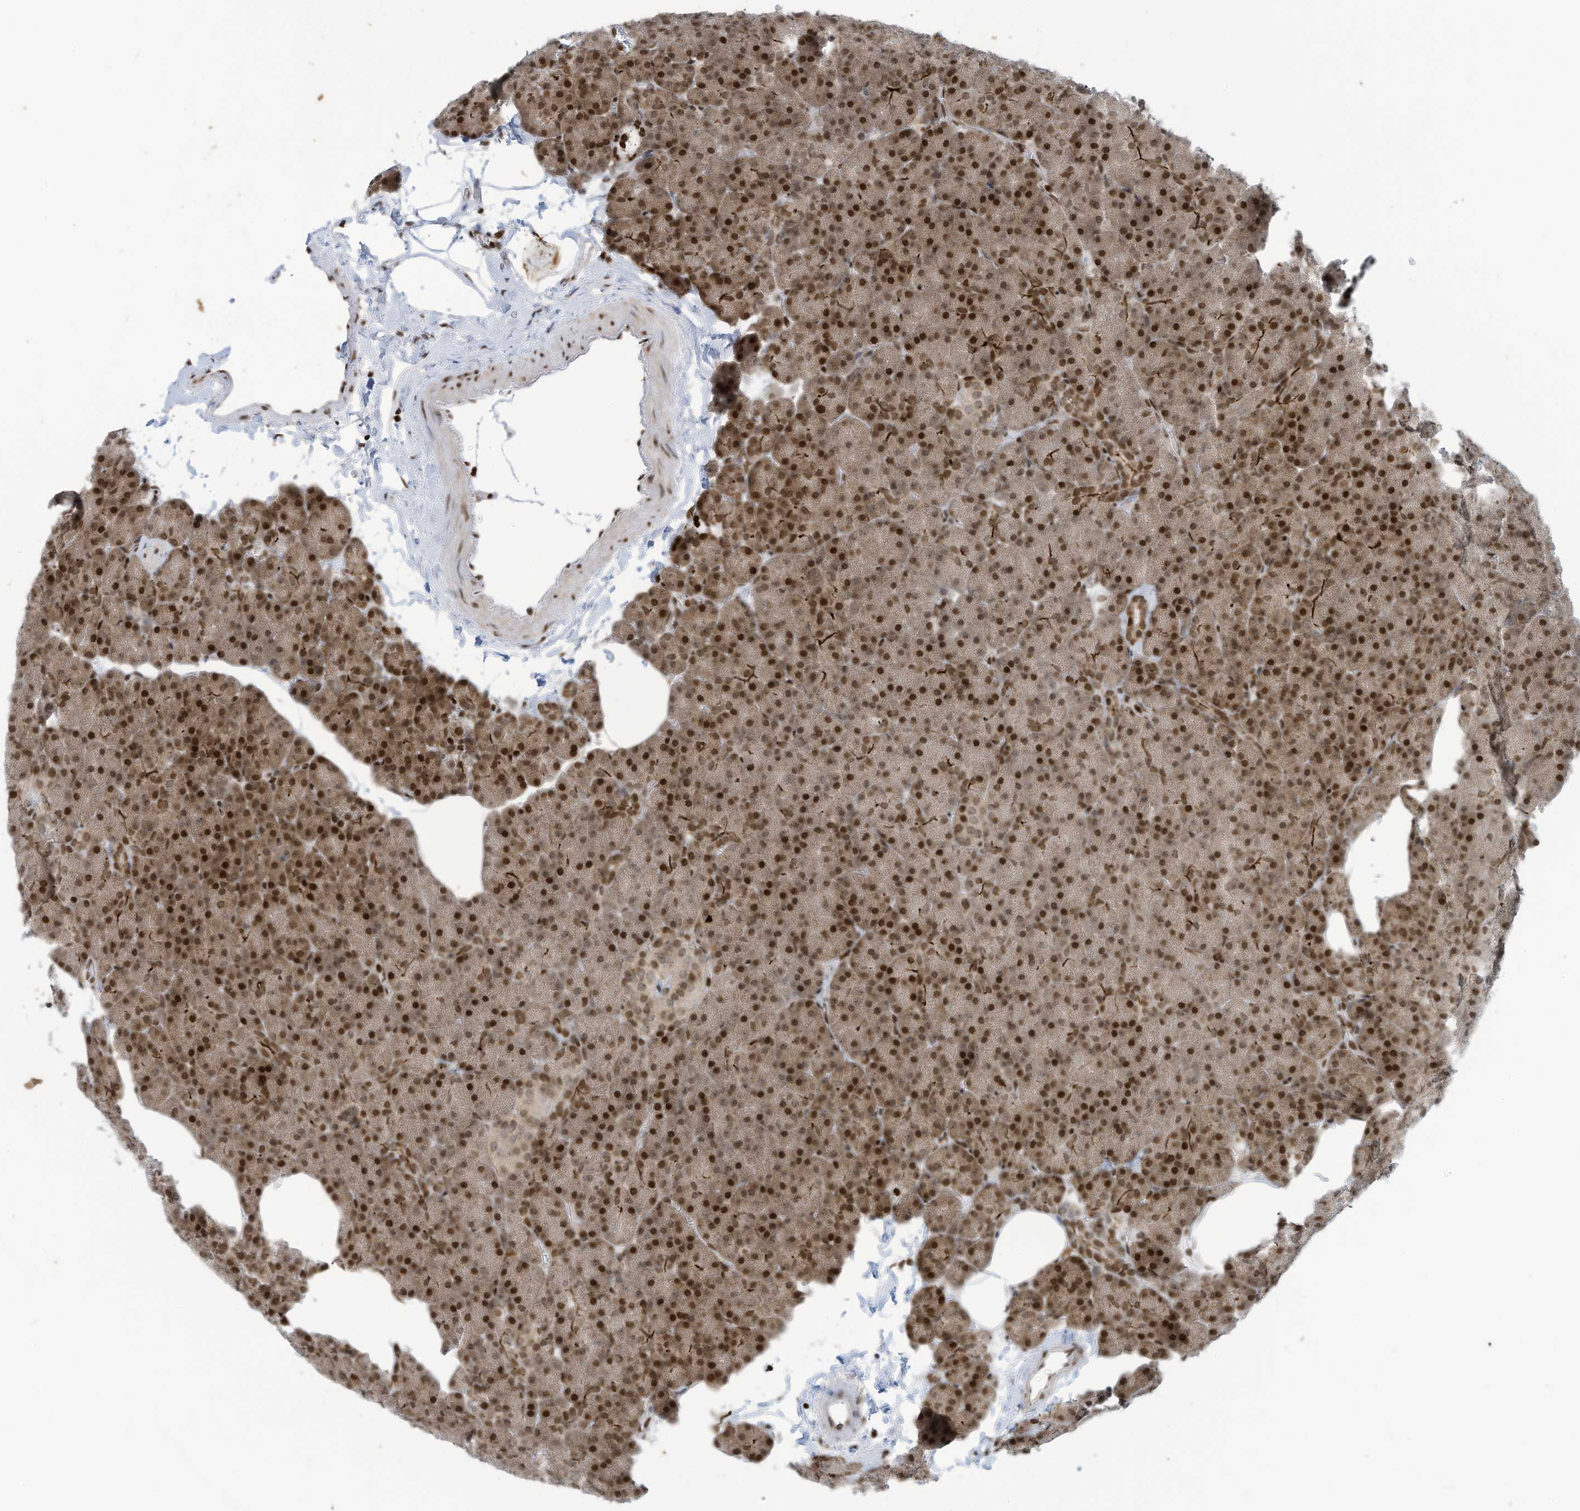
{"staining": {"intensity": "strong", "quantity": "25%-75%", "location": "cytoplasmic/membranous,nuclear"}, "tissue": "pancreas", "cell_type": "Exocrine glandular cells", "image_type": "normal", "snomed": [{"axis": "morphology", "description": "Normal tissue, NOS"}, {"axis": "morphology", "description": "Carcinoid, malignant, NOS"}, {"axis": "topography", "description": "Pancreas"}], "caption": "Immunohistochemistry (IHC) image of unremarkable pancreas: pancreas stained using IHC exhibits high levels of strong protein expression localized specifically in the cytoplasmic/membranous,nuclear of exocrine glandular cells, appearing as a cytoplasmic/membranous,nuclear brown color.", "gene": "ADI1", "patient": {"sex": "female", "age": 35}}